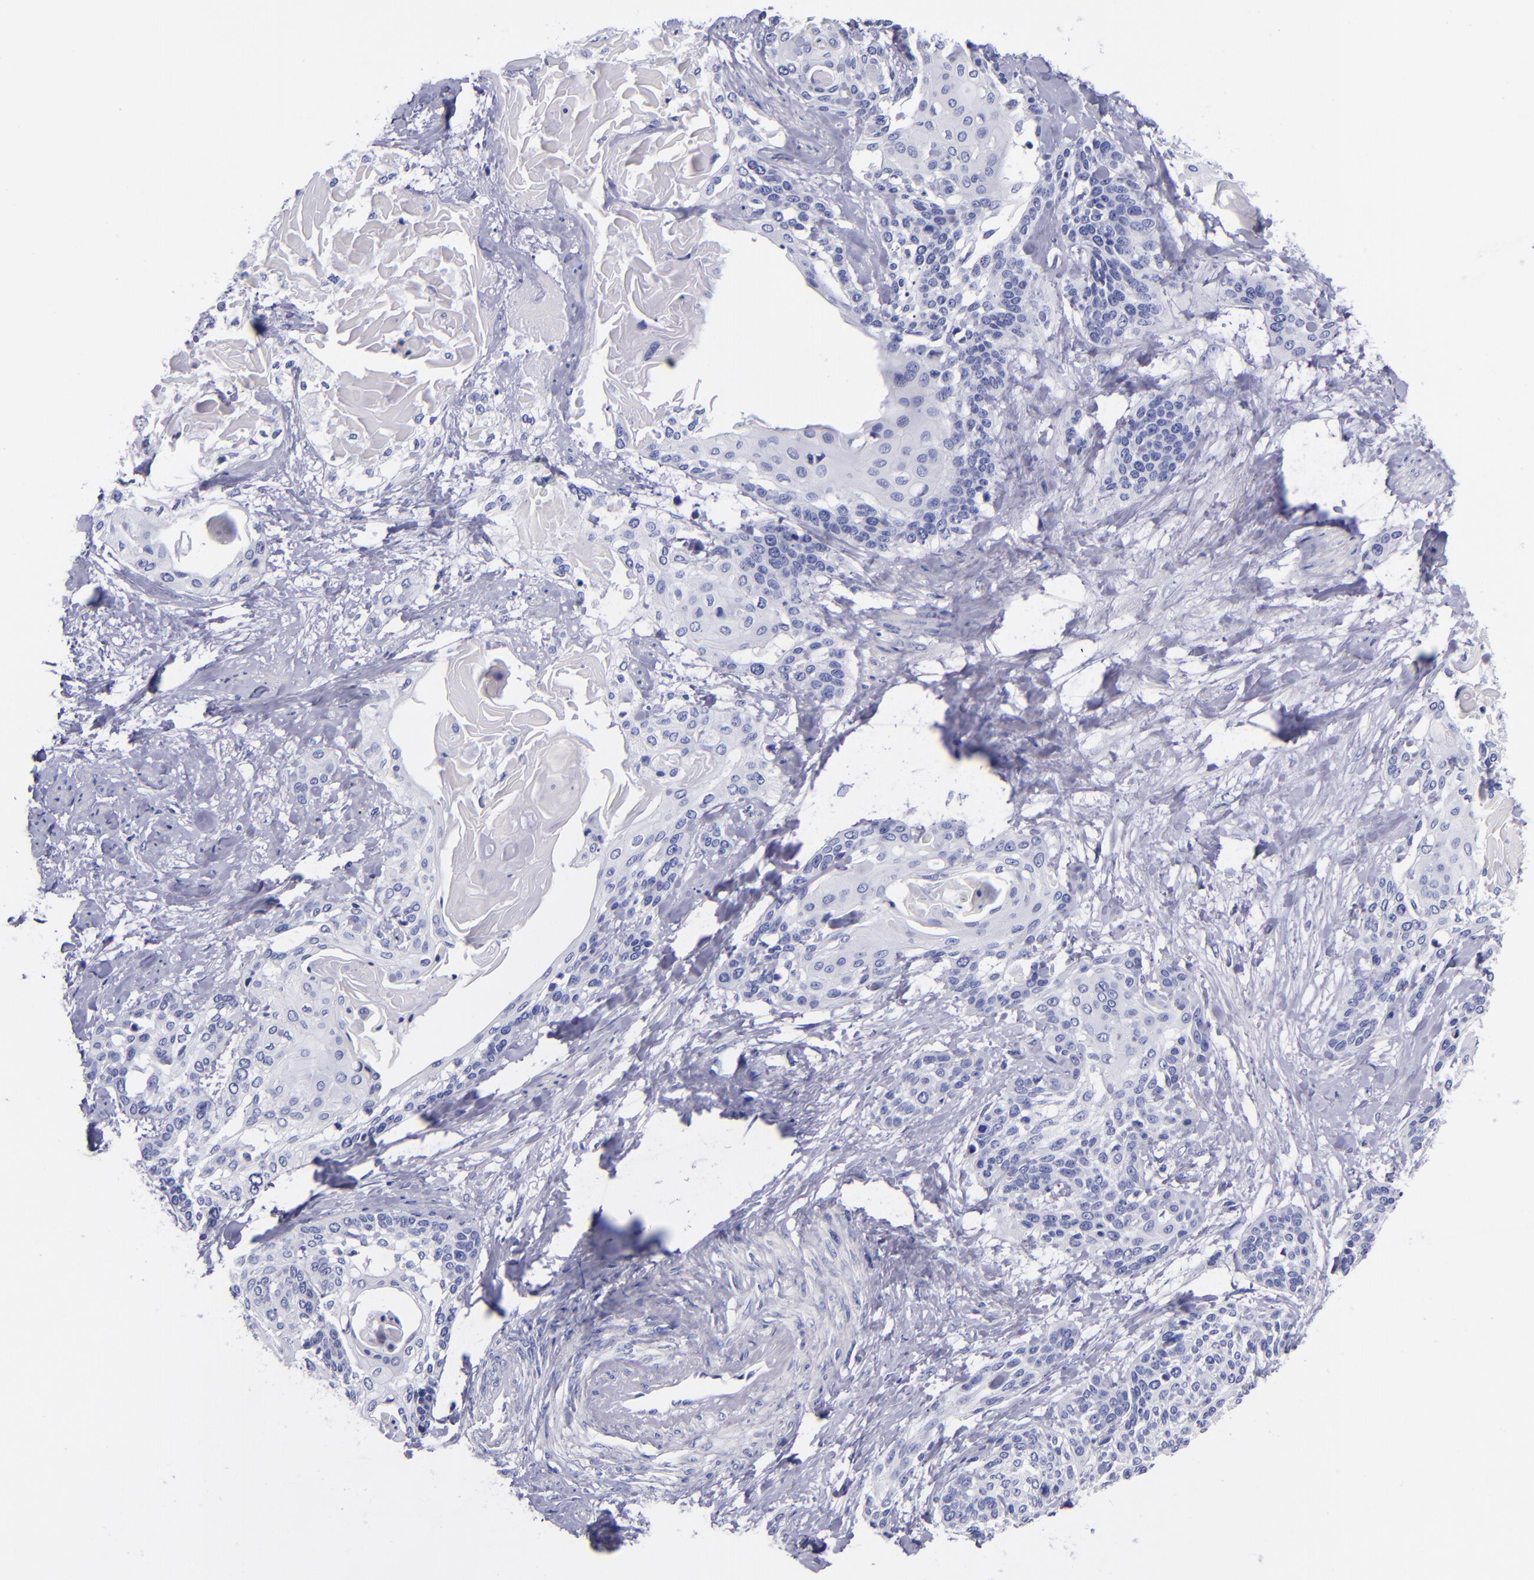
{"staining": {"intensity": "negative", "quantity": "none", "location": "none"}, "tissue": "cervical cancer", "cell_type": "Tumor cells", "image_type": "cancer", "snomed": [{"axis": "morphology", "description": "Squamous cell carcinoma, NOS"}, {"axis": "topography", "description": "Cervix"}], "caption": "There is no significant staining in tumor cells of cervical squamous cell carcinoma.", "gene": "SV2A", "patient": {"sex": "female", "age": 57}}